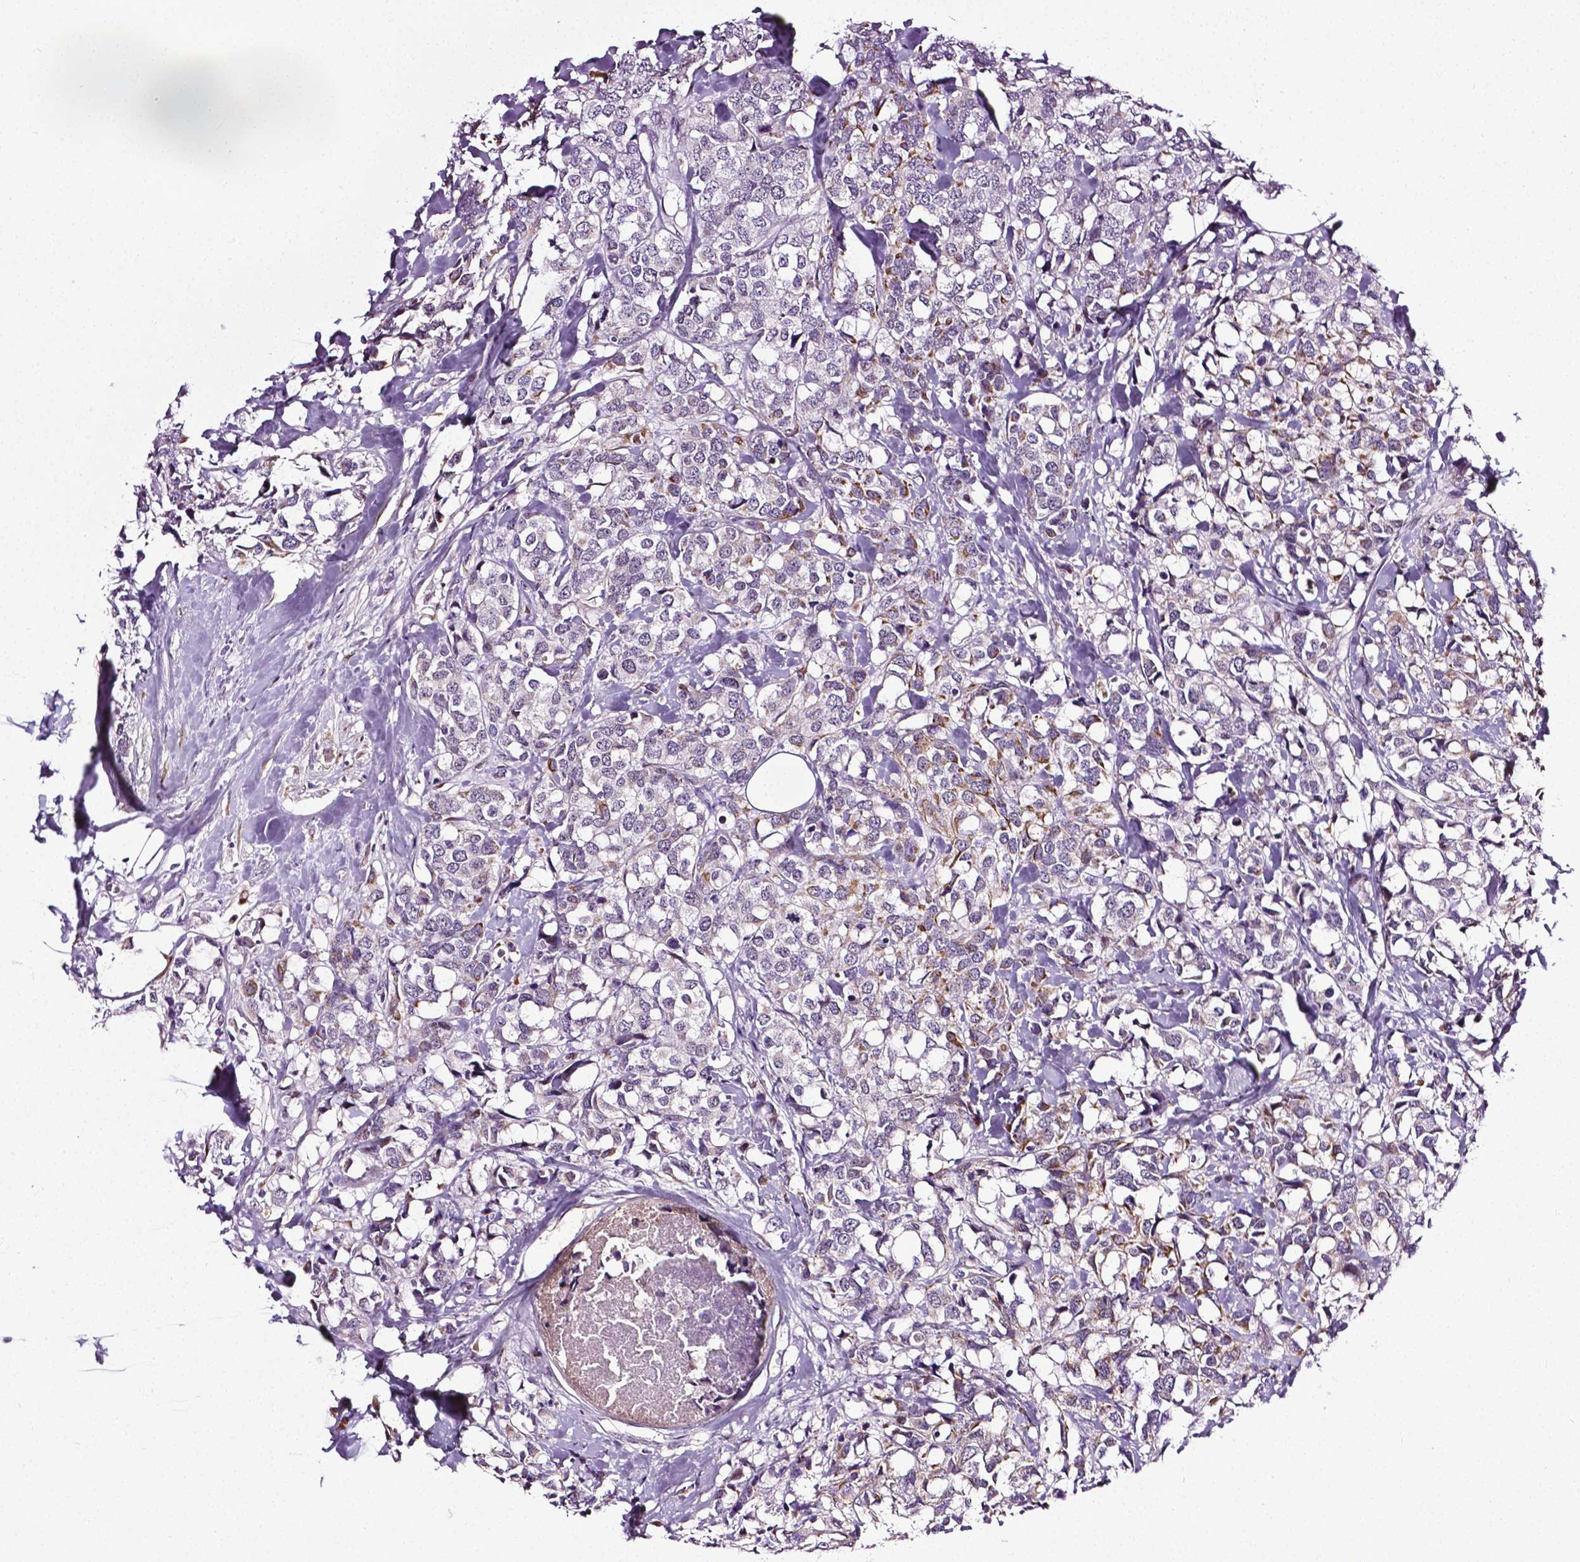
{"staining": {"intensity": "moderate", "quantity": "<25%", "location": "cytoplasmic/membranous"}, "tissue": "breast cancer", "cell_type": "Tumor cells", "image_type": "cancer", "snomed": [{"axis": "morphology", "description": "Lobular carcinoma"}, {"axis": "topography", "description": "Breast"}], "caption": "A brown stain labels moderate cytoplasmic/membranous staining of a protein in breast cancer (lobular carcinoma) tumor cells.", "gene": "PTGER3", "patient": {"sex": "female", "age": 59}}